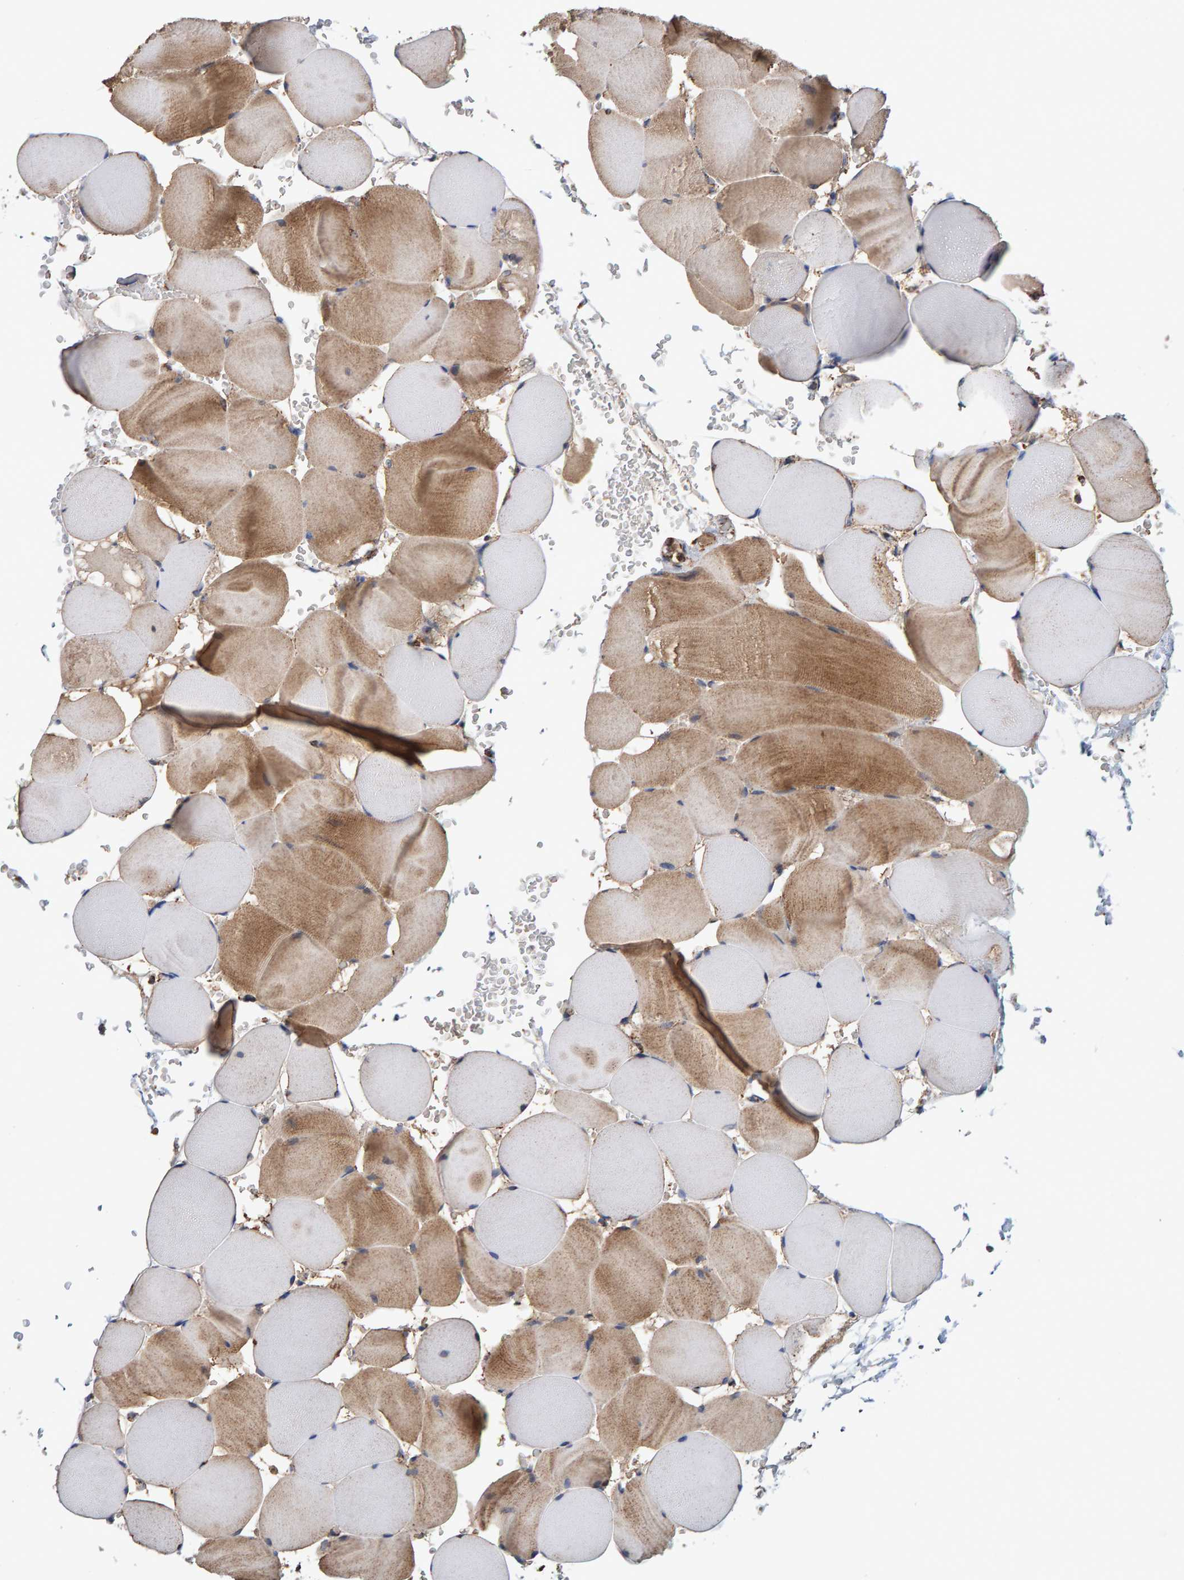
{"staining": {"intensity": "moderate", "quantity": ">75%", "location": "cytoplasmic/membranous"}, "tissue": "skeletal muscle", "cell_type": "Myocytes", "image_type": "normal", "snomed": [{"axis": "morphology", "description": "Normal tissue, NOS"}, {"axis": "topography", "description": "Skeletal muscle"}], "caption": "Skeletal muscle stained for a protein (brown) exhibits moderate cytoplasmic/membranous positive staining in about >75% of myocytes.", "gene": "MRPL45", "patient": {"sex": "male", "age": 62}}